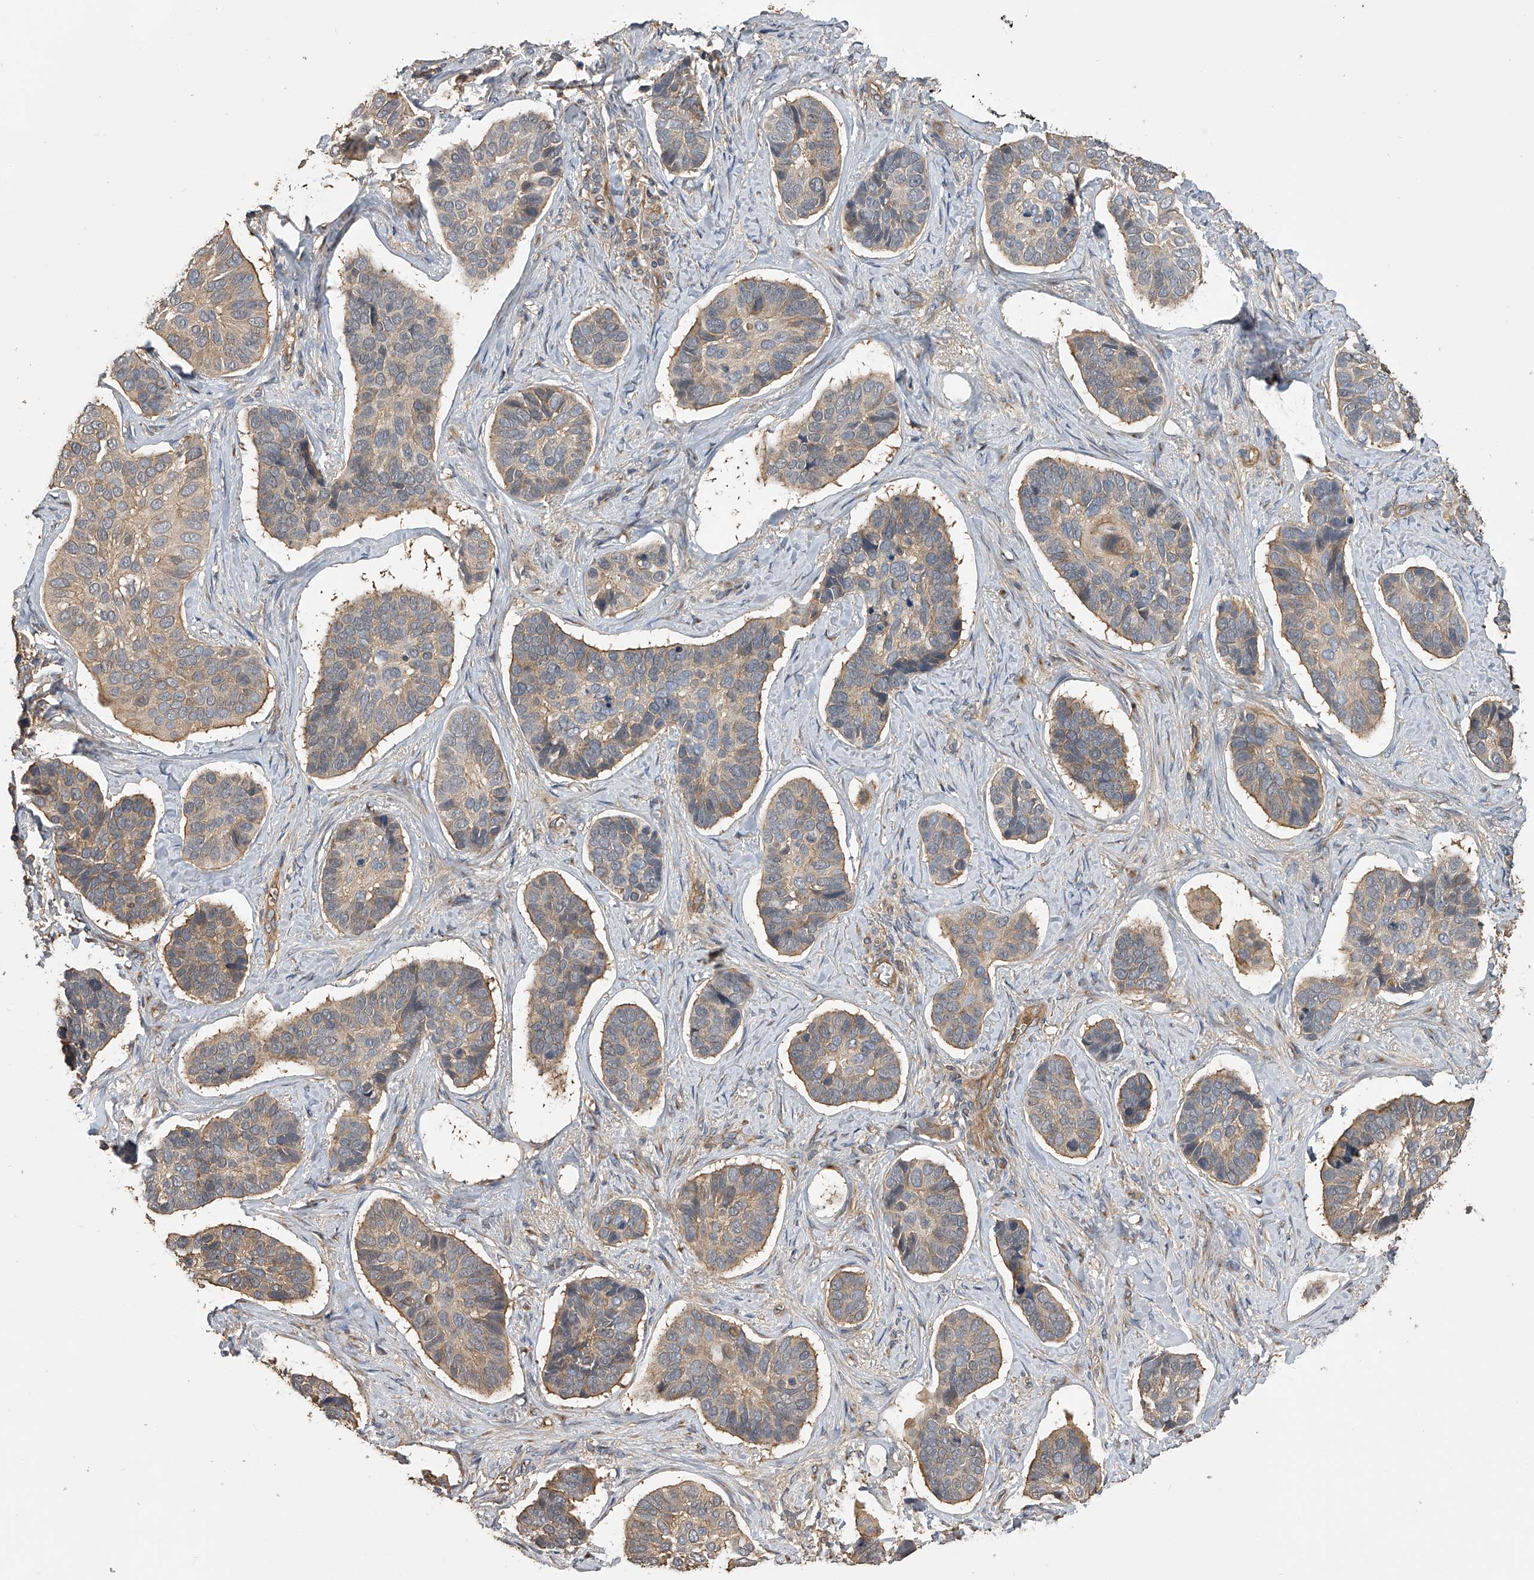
{"staining": {"intensity": "moderate", "quantity": "<25%", "location": "cytoplasmic/membranous"}, "tissue": "skin cancer", "cell_type": "Tumor cells", "image_type": "cancer", "snomed": [{"axis": "morphology", "description": "Basal cell carcinoma"}, {"axis": "topography", "description": "Skin"}], "caption": "Moderate cytoplasmic/membranous positivity is seen in about <25% of tumor cells in basal cell carcinoma (skin). Nuclei are stained in blue.", "gene": "PTPRA", "patient": {"sex": "male", "age": 62}}